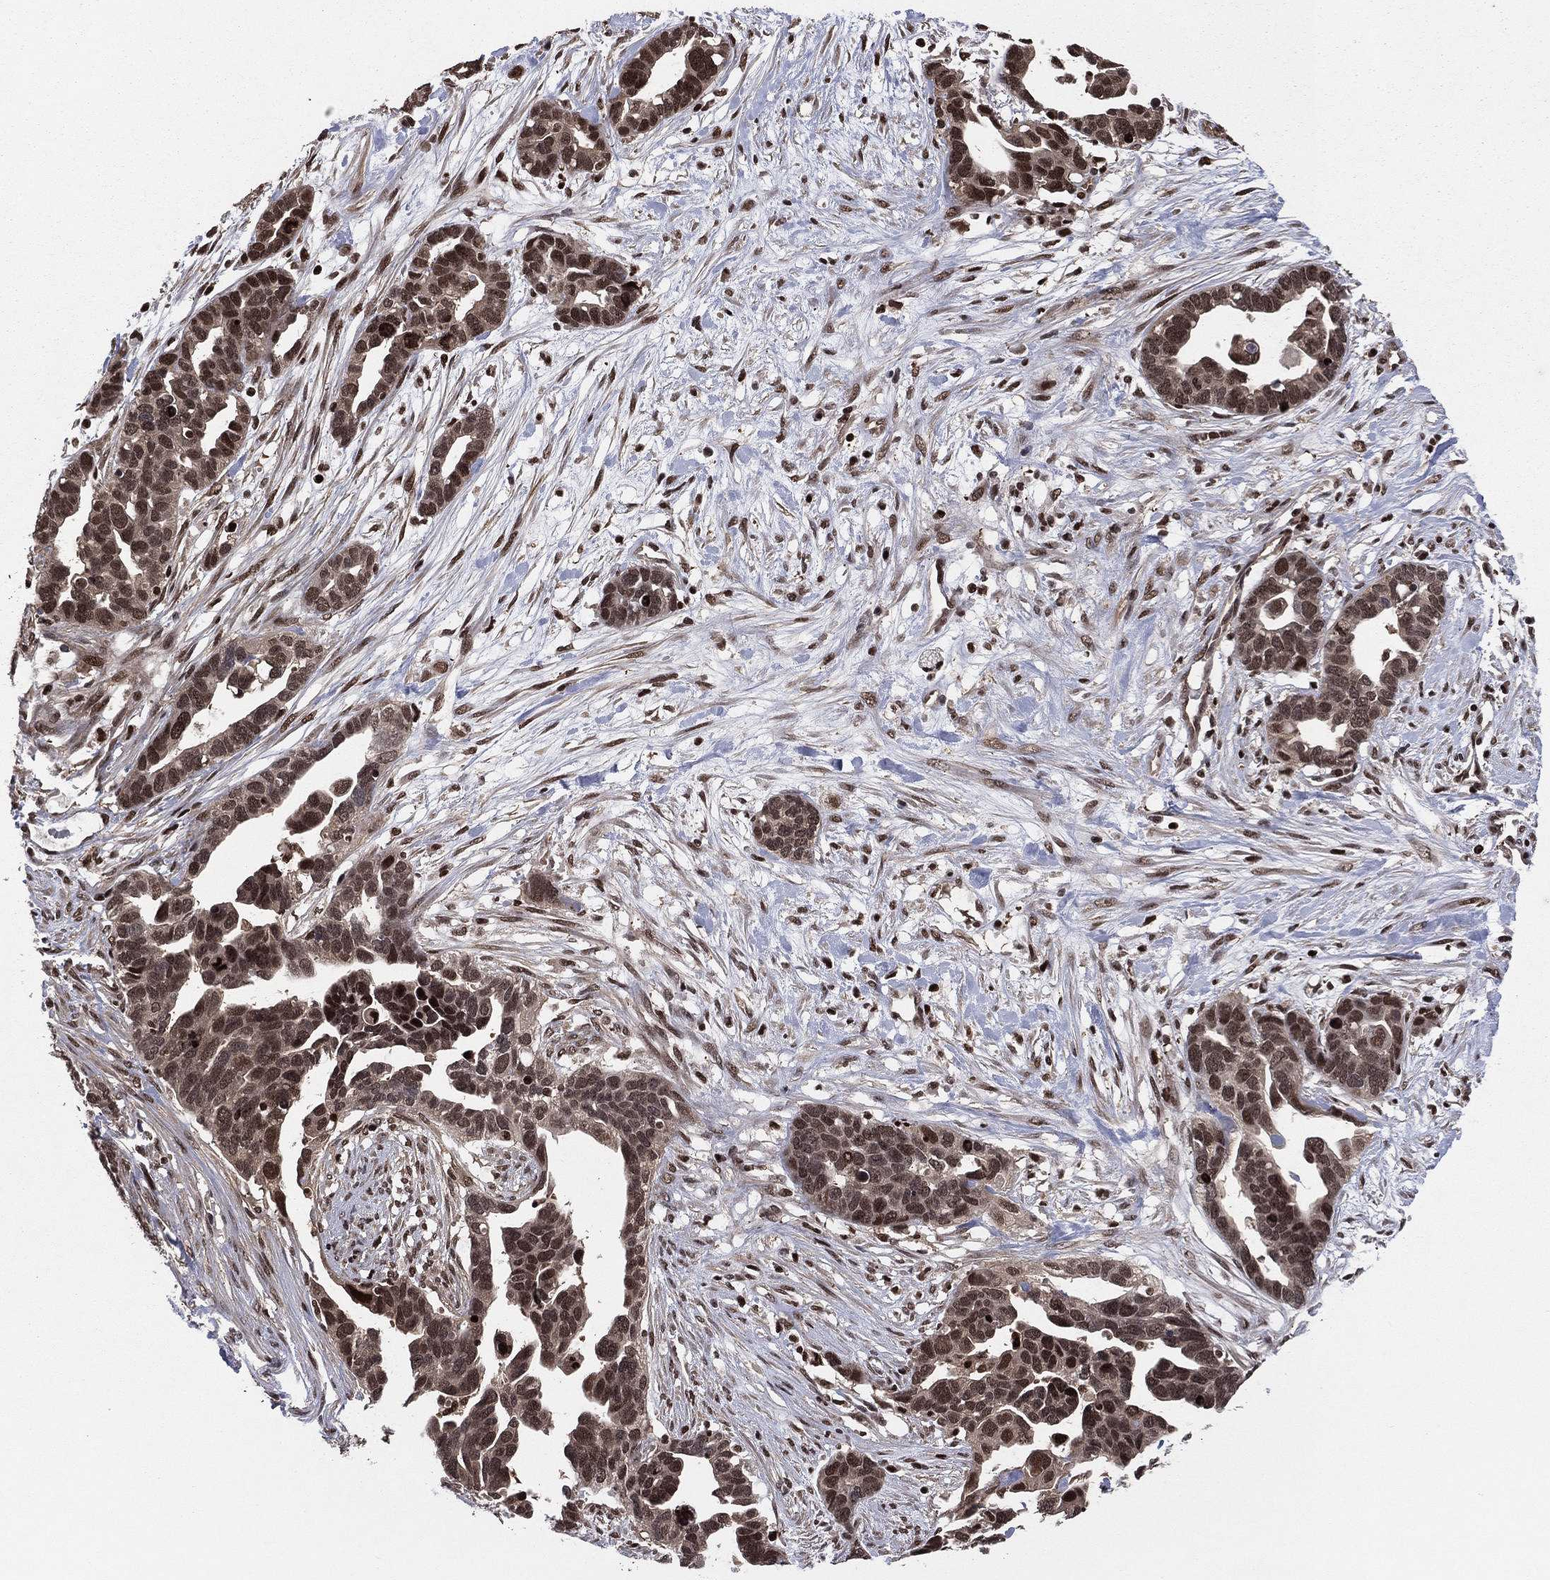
{"staining": {"intensity": "strong", "quantity": ">75%", "location": "cytoplasmic/membranous,nuclear"}, "tissue": "ovarian cancer", "cell_type": "Tumor cells", "image_type": "cancer", "snomed": [{"axis": "morphology", "description": "Cystadenocarcinoma, serous, NOS"}, {"axis": "topography", "description": "Ovary"}], "caption": "Brown immunohistochemical staining in ovarian cancer (serous cystadenocarcinoma) displays strong cytoplasmic/membranous and nuclear expression in approximately >75% of tumor cells.", "gene": "PSMA1", "patient": {"sex": "female", "age": 54}}